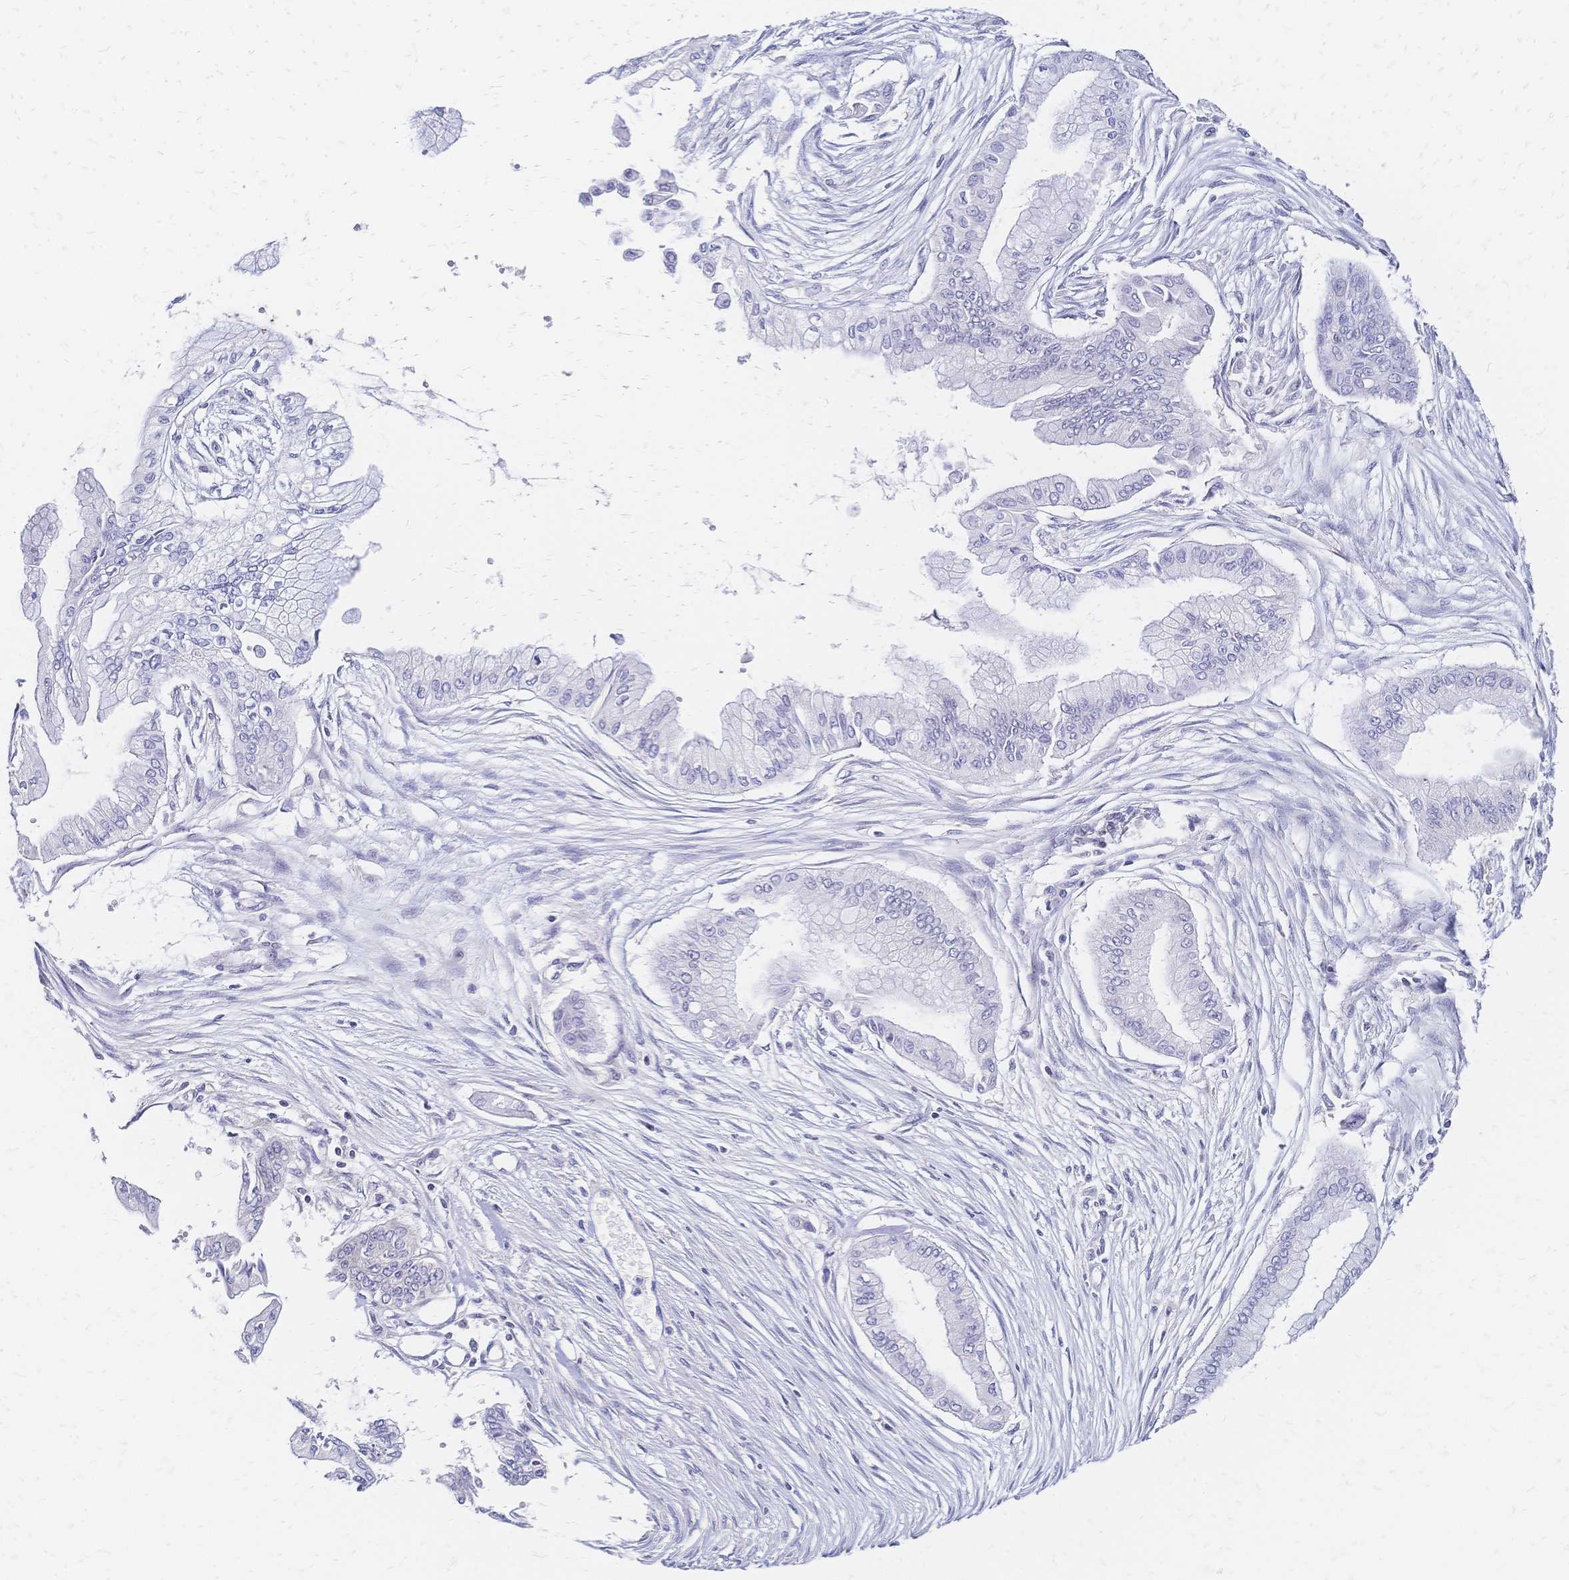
{"staining": {"intensity": "negative", "quantity": "none", "location": "none"}, "tissue": "pancreatic cancer", "cell_type": "Tumor cells", "image_type": "cancer", "snomed": [{"axis": "morphology", "description": "Adenocarcinoma, NOS"}, {"axis": "topography", "description": "Pancreas"}], "caption": "Immunohistochemistry of human pancreatic cancer (adenocarcinoma) shows no expression in tumor cells. The staining was performed using DAB (3,3'-diaminobenzidine) to visualize the protein expression in brown, while the nuclei were stained in blue with hematoxylin (Magnification: 20x).", "gene": "CBX7", "patient": {"sex": "female", "age": 68}}